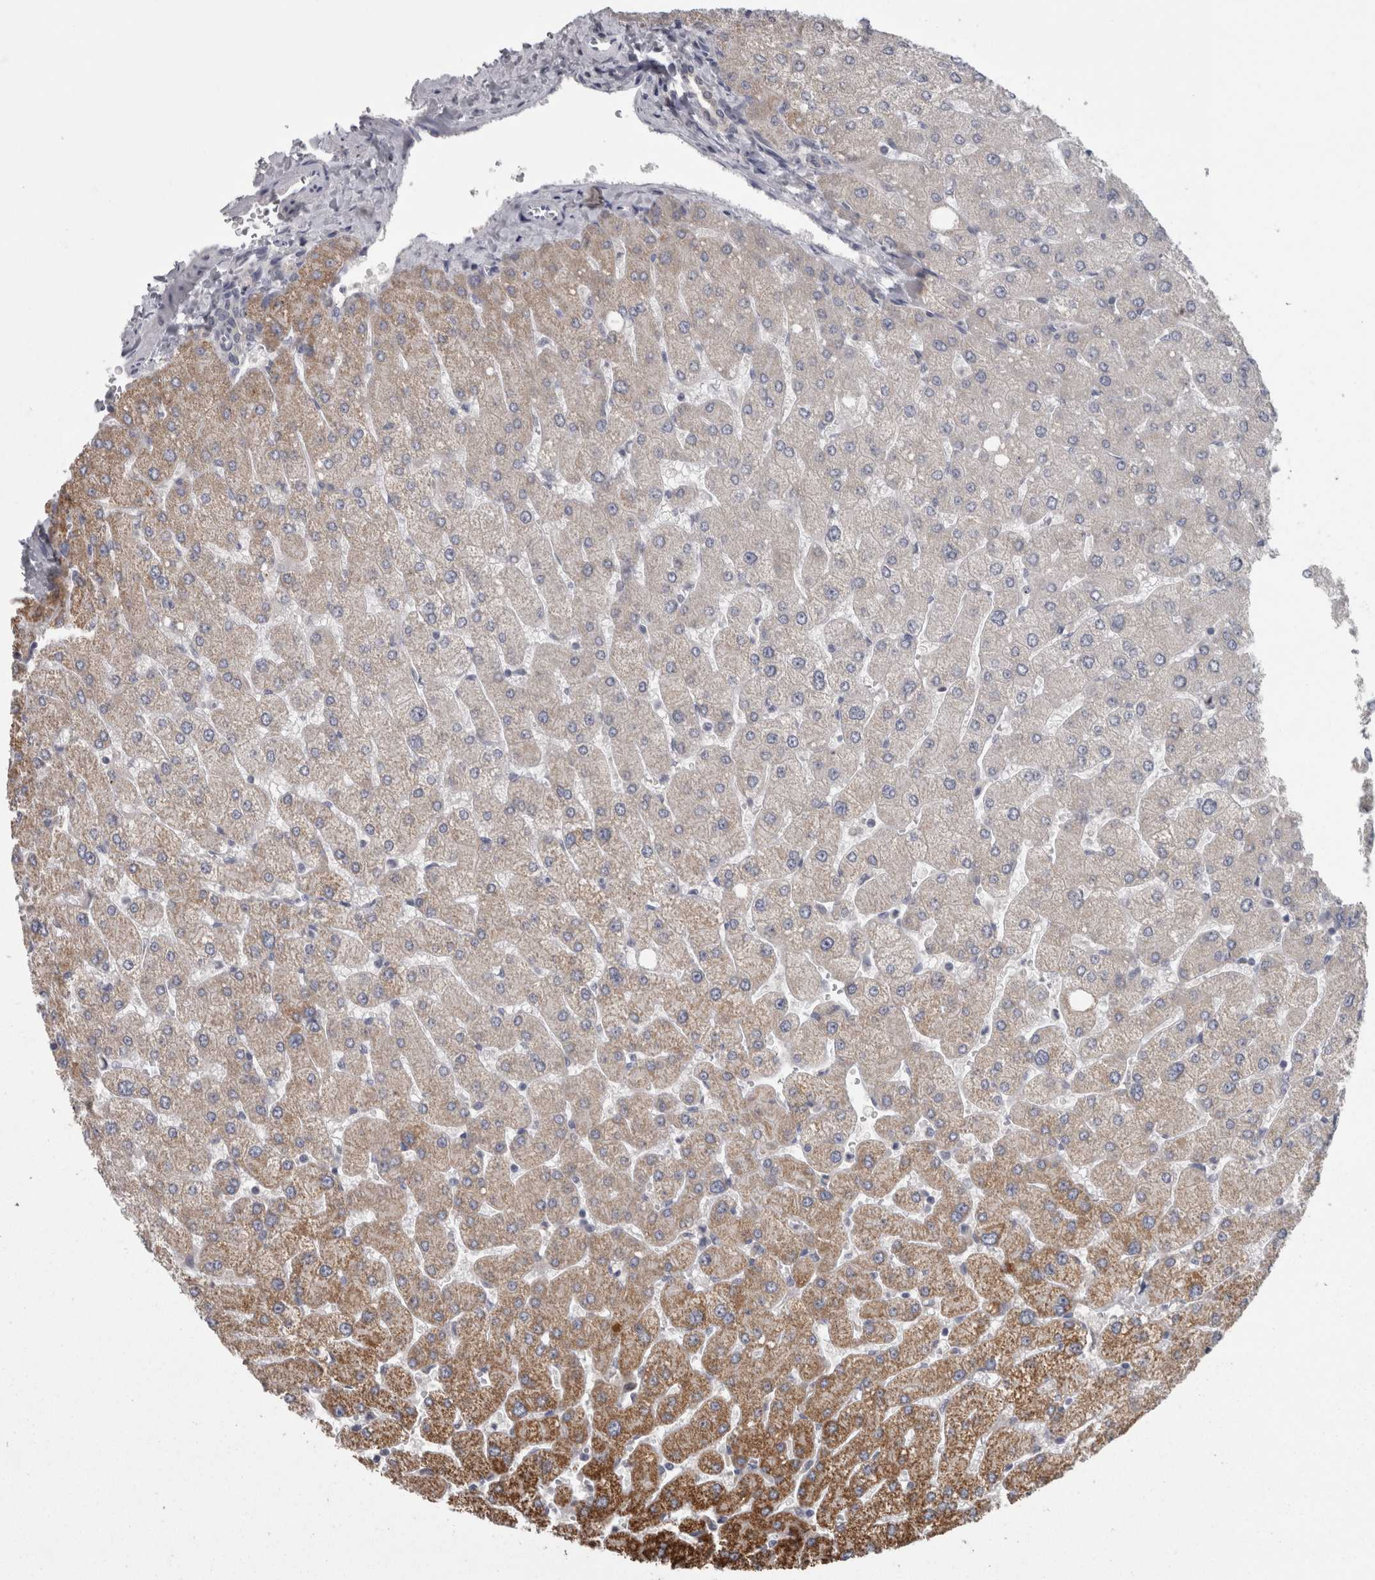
{"staining": {"intensity": "weak", "quantity": "<25%", "location": "cytoplasmic/membranous"}, "tissue": "liver", "cell_type": "Cholangiocytes", "image_type": "normal", "snomed": [{"axis": "morphology", "description": "Normal tissue, NOS"}, {"axis": "topography", "description": "Liver"}], "caption": "High magnification brightfield microscopy of benign liver stained with DAB (3,3'-diaminobenzidine) (brown) and counterstained with hematoxylin (blue): cholangiocytes show no significant positivity. (Stains: DAB IHC with hematoxylin counter stain, Microscopy: brightfield microscopy at high magnification).", "gene": "TCAP", "patient": {"sex": "male", "age": 55}}